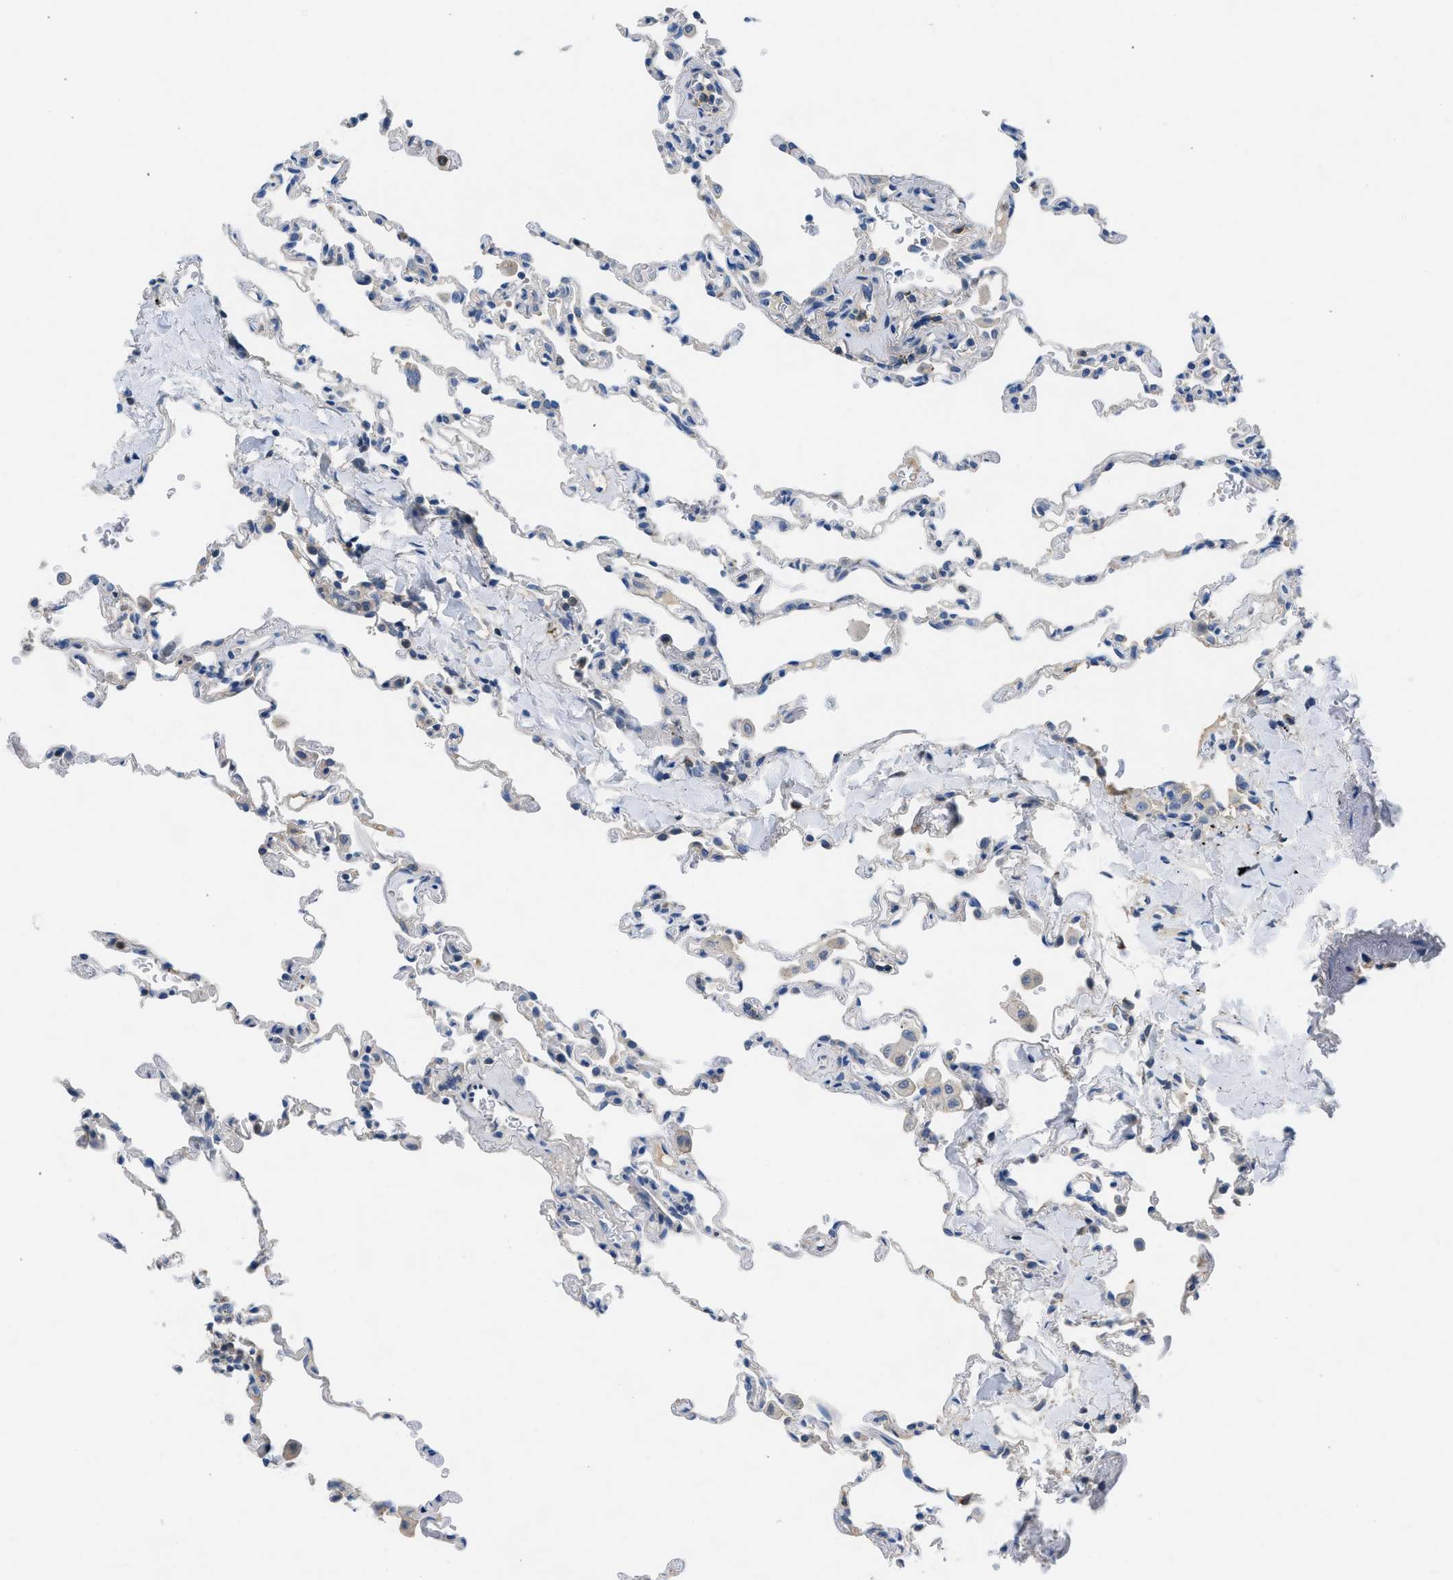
{"staining": {"intensity": "negative", "quantity": "none", "location": "none"}, "tissue": "lung", "cell_type": "Alveolar cells", "image_type": "normal", "snomed": [{"axis": "morphology", "description": "Normal tissue, NOS"}, {"axis": "topography", "description": "Lung"}], "caption": "There is no significant expression in alveolar cells of lung. (DAB (3,3'-diaminobenzidine) IHC with hematoxylin counter stain).", "gene": "BNC2", "patient": {"sex": "male", "age": 59}}